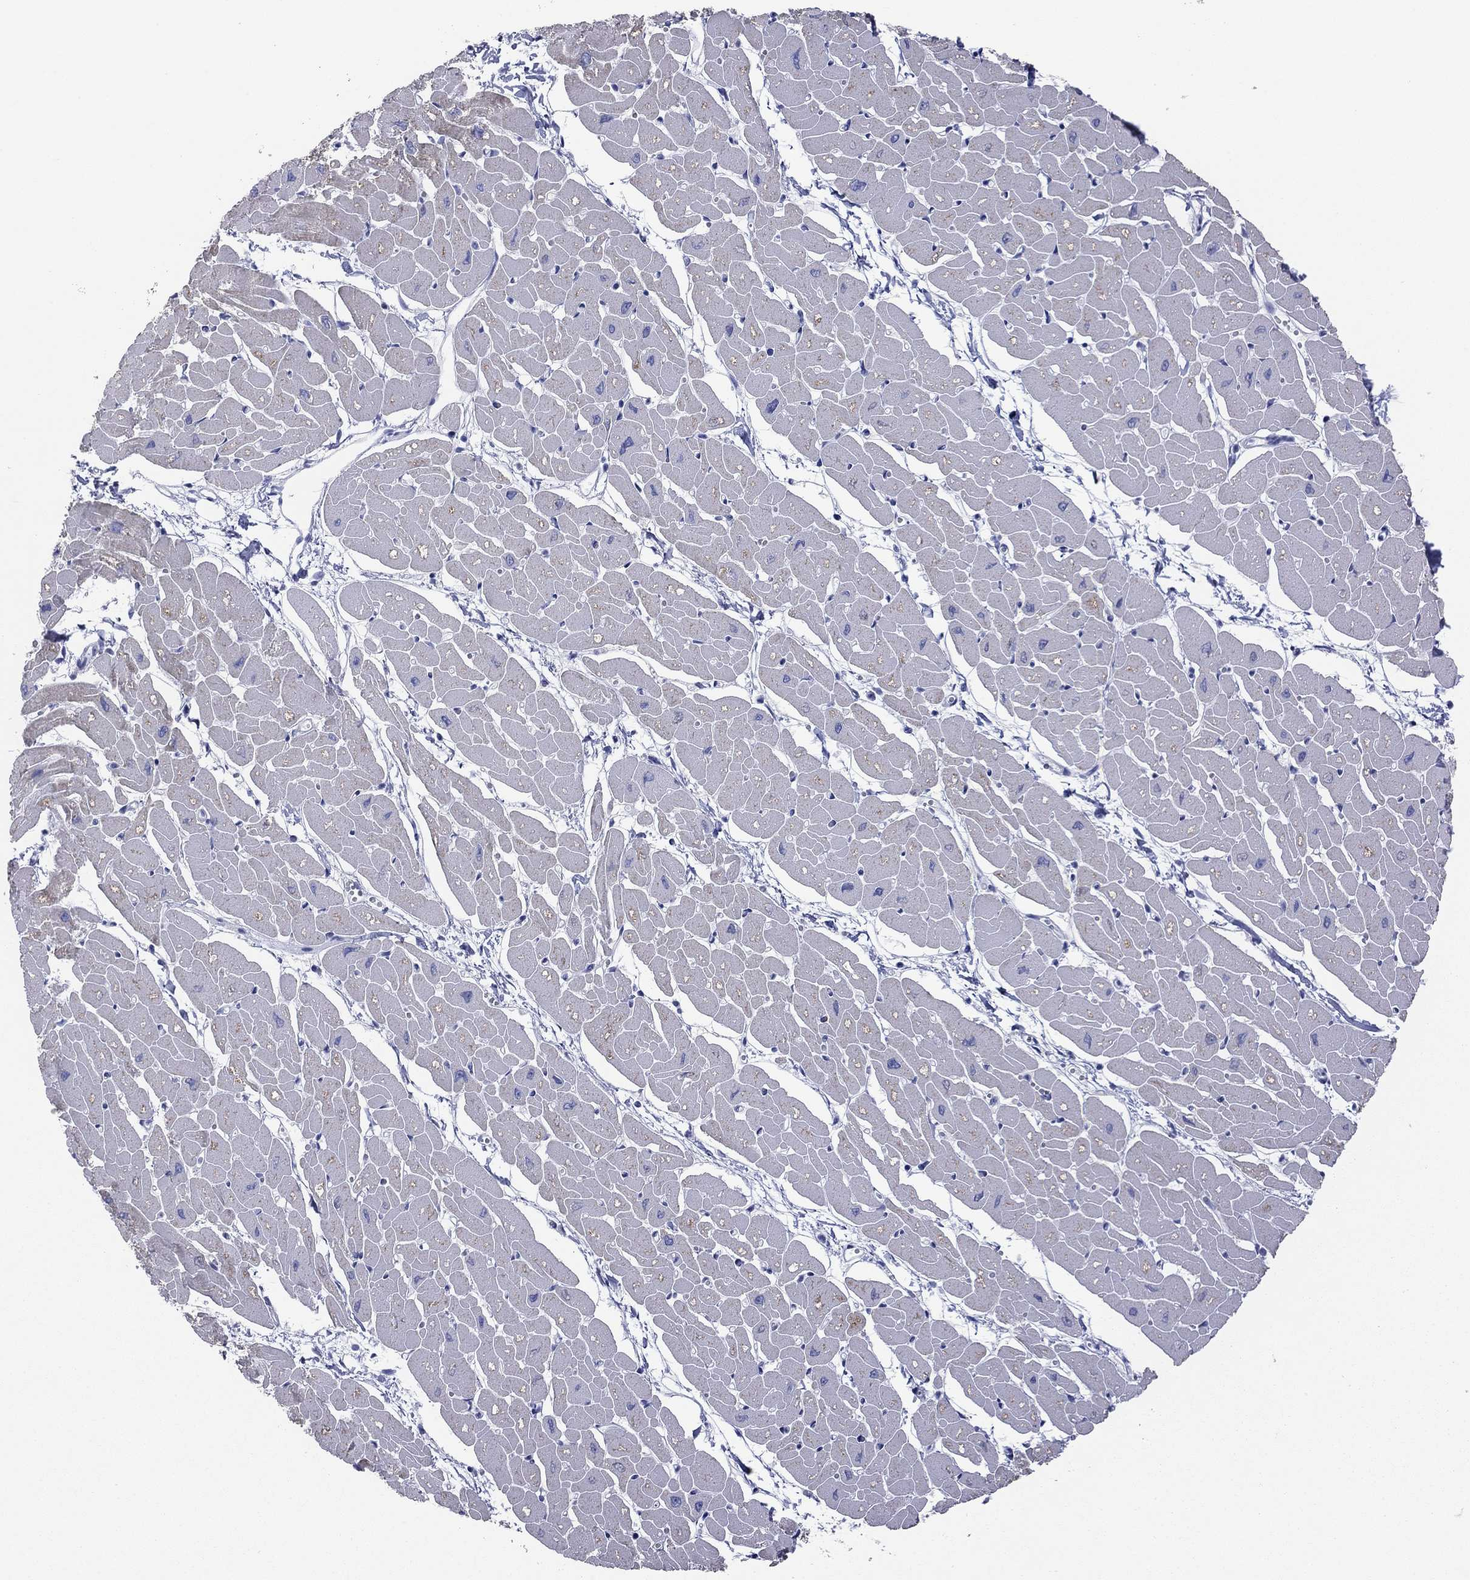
{"staining": {"intensity": "negative", "quantity": "none", "location": "none"}, "tissue": "heart muscle", "cell_type": "Cardiomyocytes", "image_type": "normal", "snomed": [{"axis": "morphology", "description": "Normal tissue, NOS"}, {"axis": "topography", "description": "Heart"}], "caption": "This is an immunohistochemistry micrograph of normal human heart muscle. There is no staining in cardiomyocytes.", "gene": "VSIG10", "patient": {"sex": "male", "age": 57}}